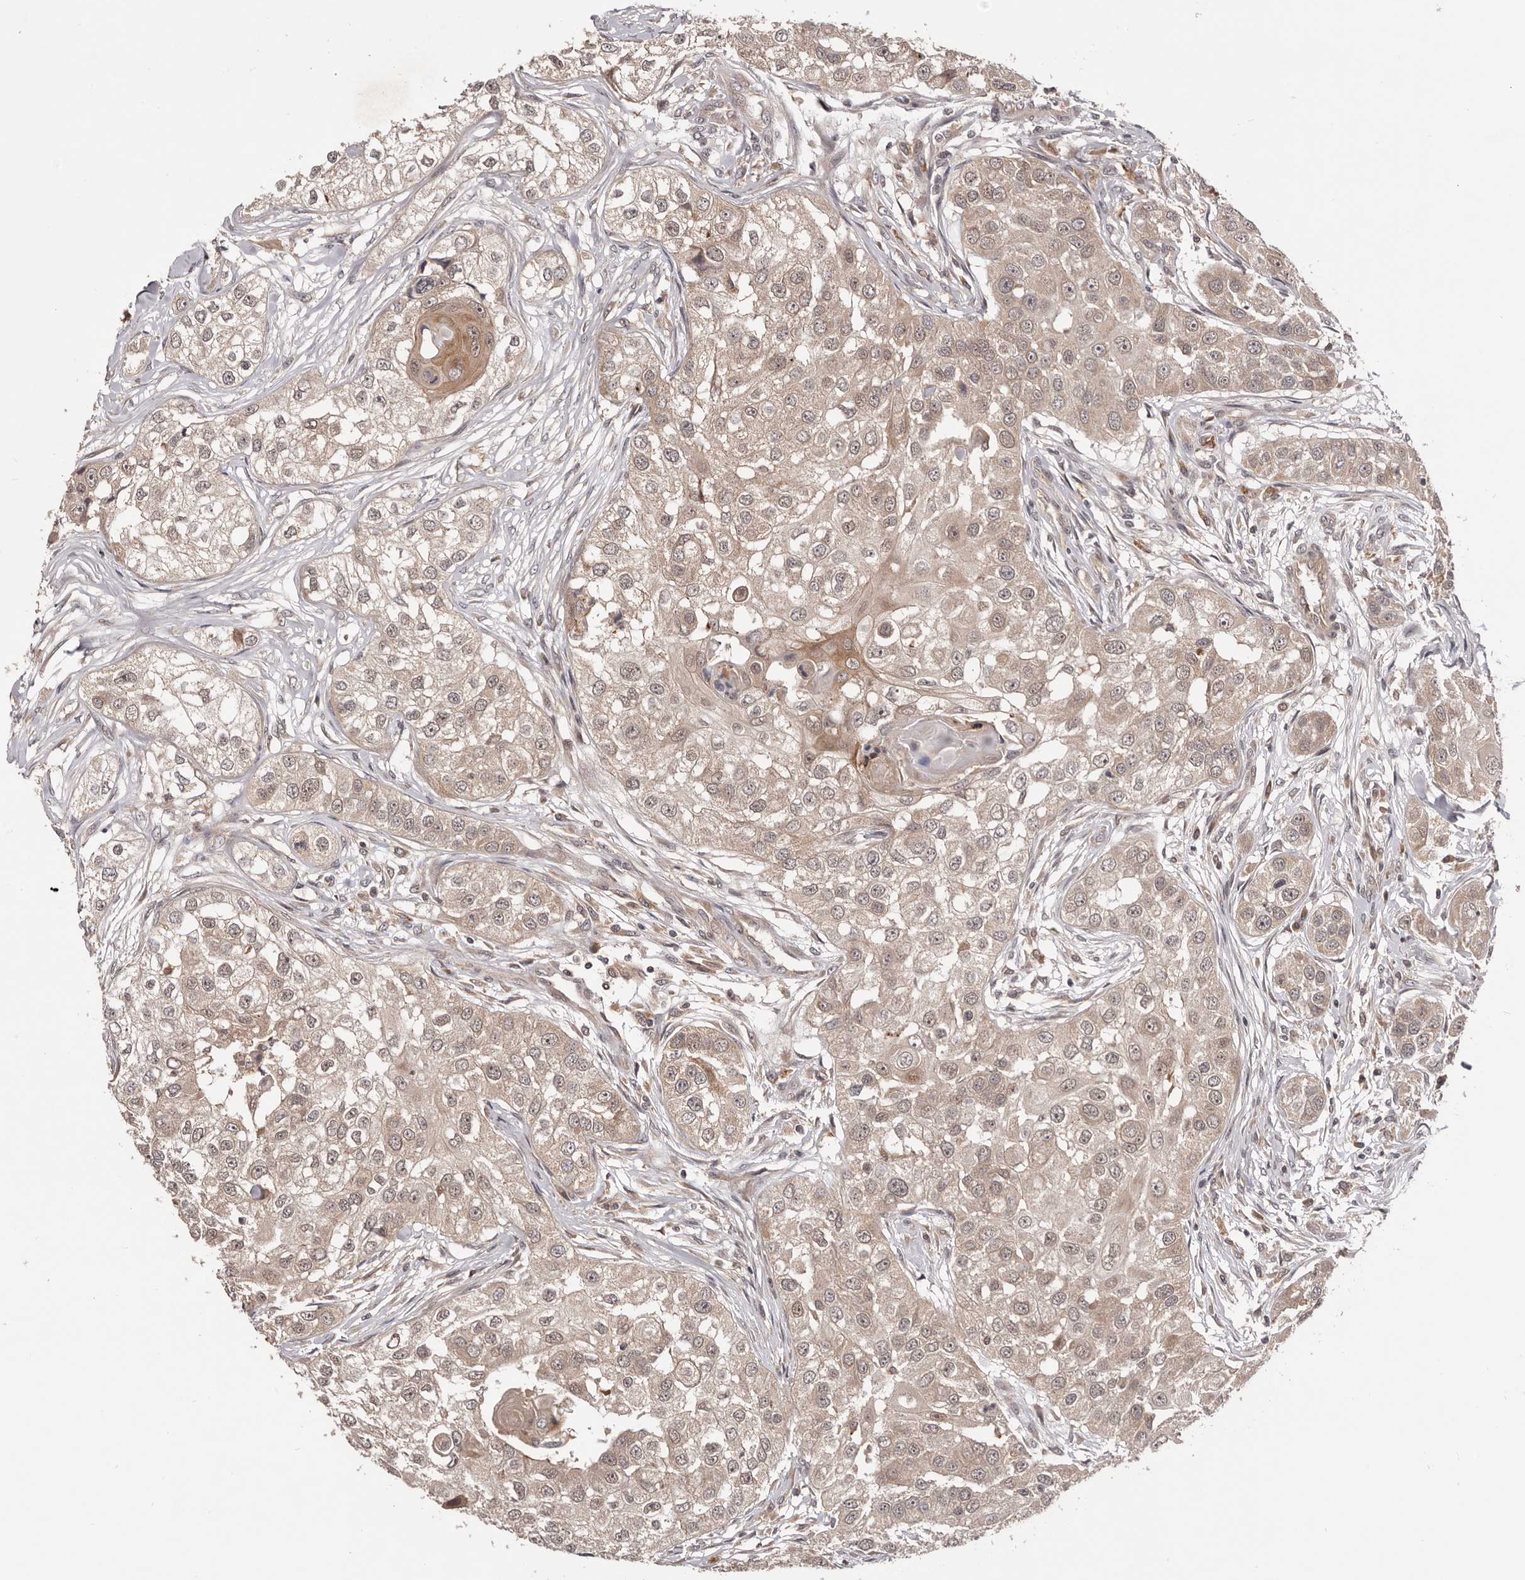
{"staining": {"intensity": "weak", "quantity": ">75%", "location": "cytoplasmic/membranous"}, "tissue": "head and neck cancer", "cell_type": "Tumor cells", "image_type": "cancer", "snomed": [{"axis": "morphology", "description": "Normal tissue, NOS"}, {"axis": "morphology", "description": "Squamous cell carcinoma, NOS"}, {"axis": "topography", "description": "Skeletal muscle"}, {"axis": "topography", "description": "Head-Neck"}], "caption": "IHC photomicrograph of human head and neck cancer (squamous cell carcinoma) stained for a protein (brown), which shows low levels of weak cytoplasmic/membranous staining in approximately >75% of tumor cells.", "gene": "MDP1", "patient": {"sex": "male", "age": 51}}